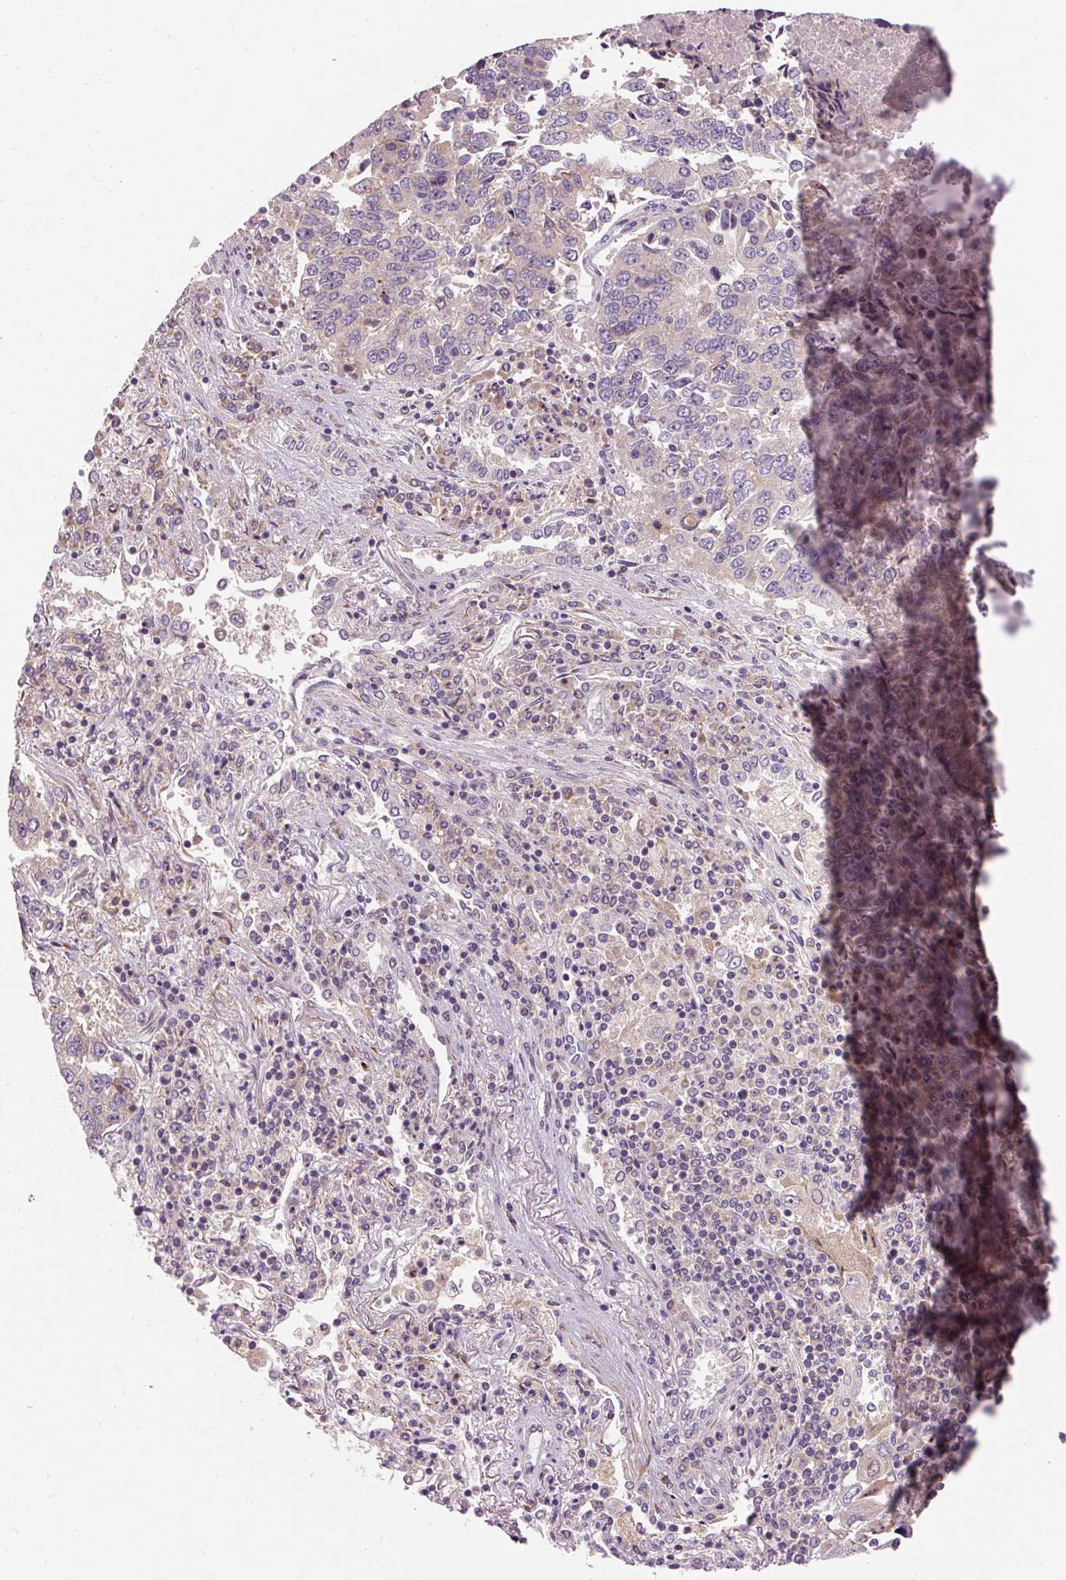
{"staining": {"intensity": "weak", "quantity": "<25%", "location": "cytoplasmic/membranous"}, "tissue": "lung cancer", "cell_type": "Tumor cells", "image_type": "cancer", "snomed": [{"axis": "morphology", "description": "Squamous cell carcinoma, NOS"}, {"axis": "topography", "description": "Lung"}], "caption": "An immunohistochemistry micrograph of lung squamous cell carcinoma is shown. There is no staining in tumor cells of lung squamous cell carcinoma.", "gene": "PRSS48", "patient": {"sex": "female", "age": 66}}